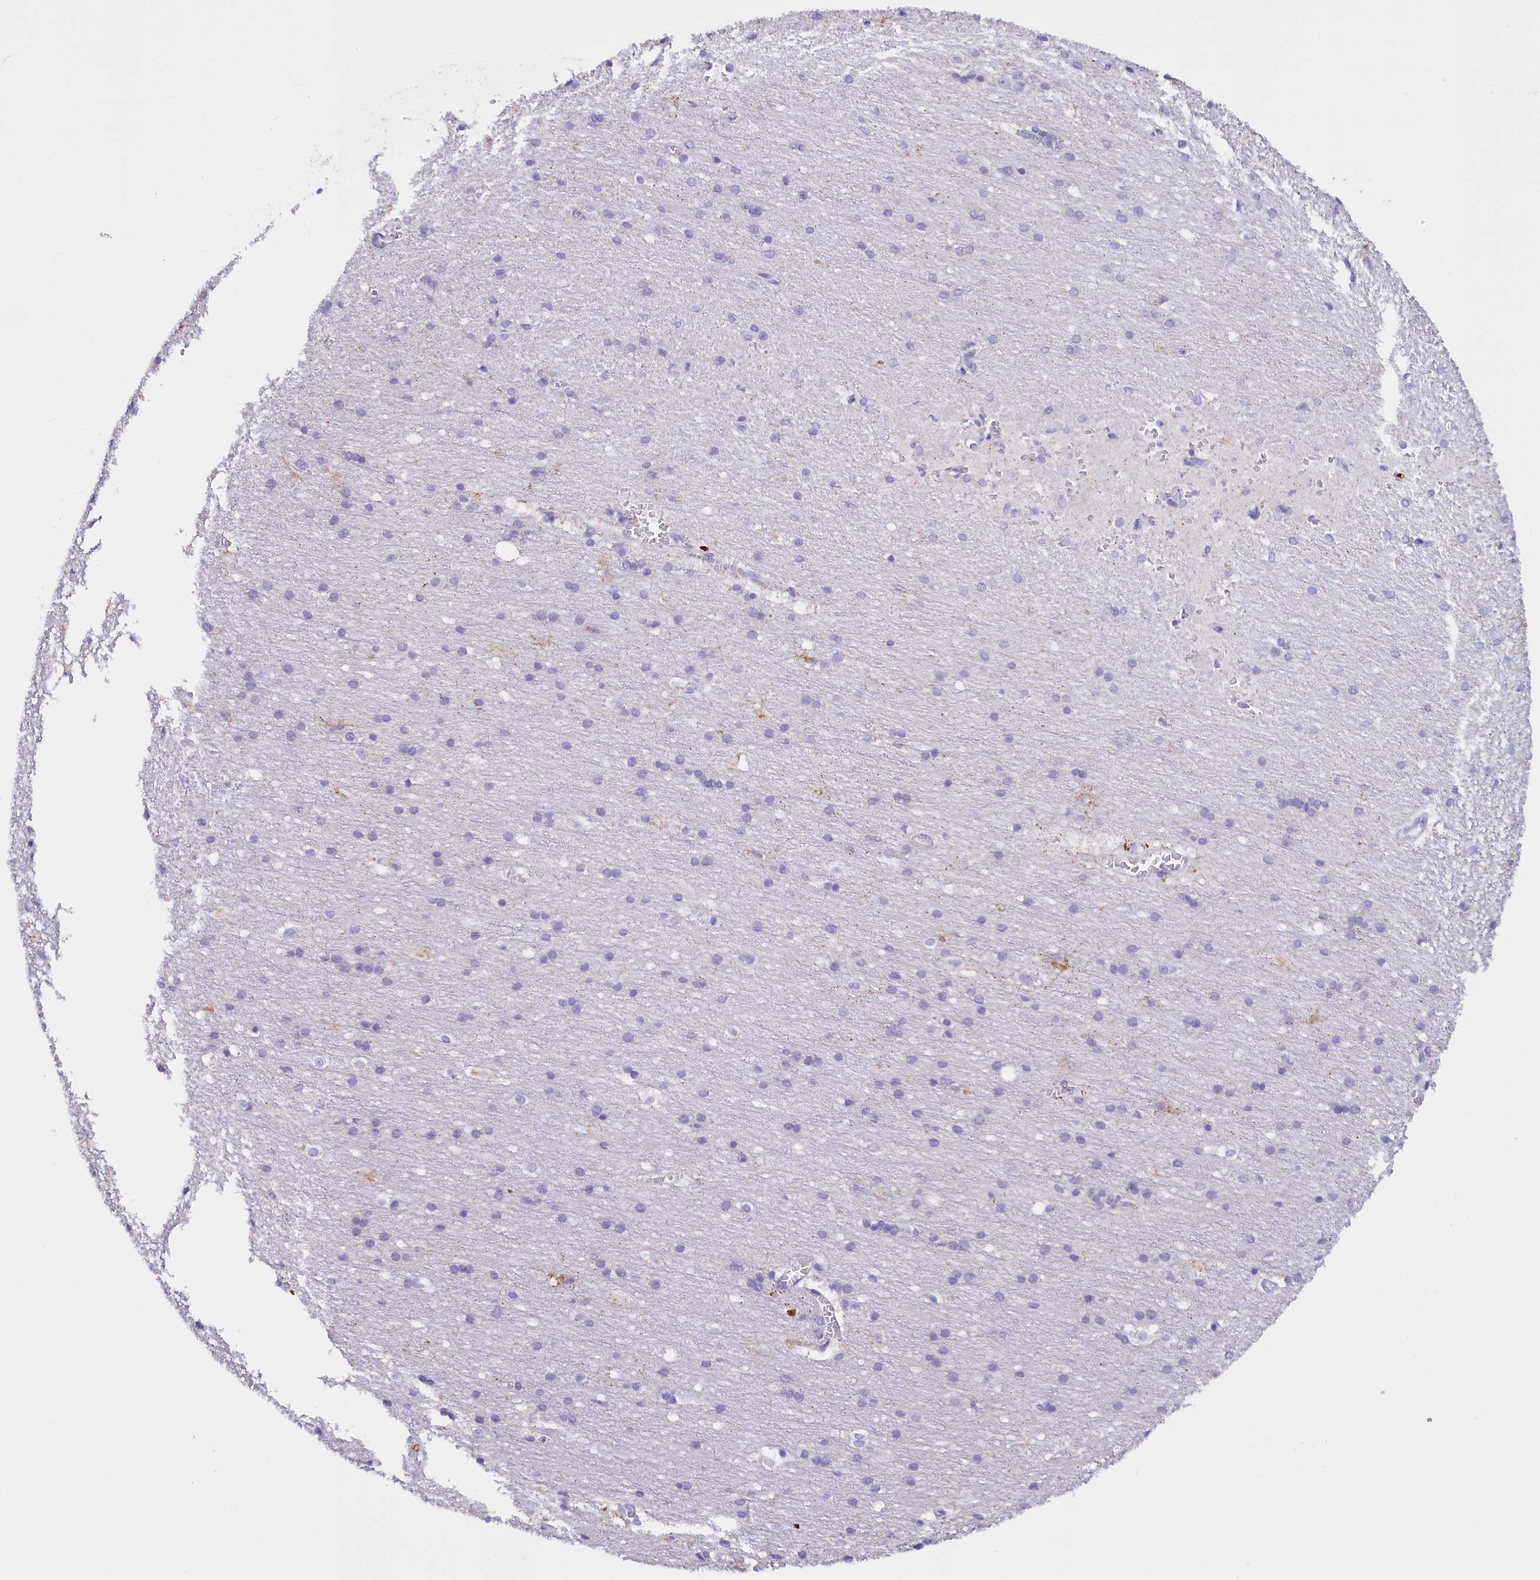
{"staining": {"intensity": "weak", "quantity": "25%-75%", "location": "cytoplasmic/membranous"}, "tissue": "cerebral cortex", "cell_type": "Endothelial cells", "image_type": "normal", "snomed": [{"axis": "morphology", "description": "Normal tissue, NOS"}, {"axis": "topography", "description": "Cerebral cortex"}], "caption": "Protein positivity by immunohistochemistry displays weak cytoplasmic/membranous staining in approximately 25%-75% of endothelial cells in unremarkable cerebral cortex.", "gene": "RTTN", "patient": {"sex": "male", "age": 54}}